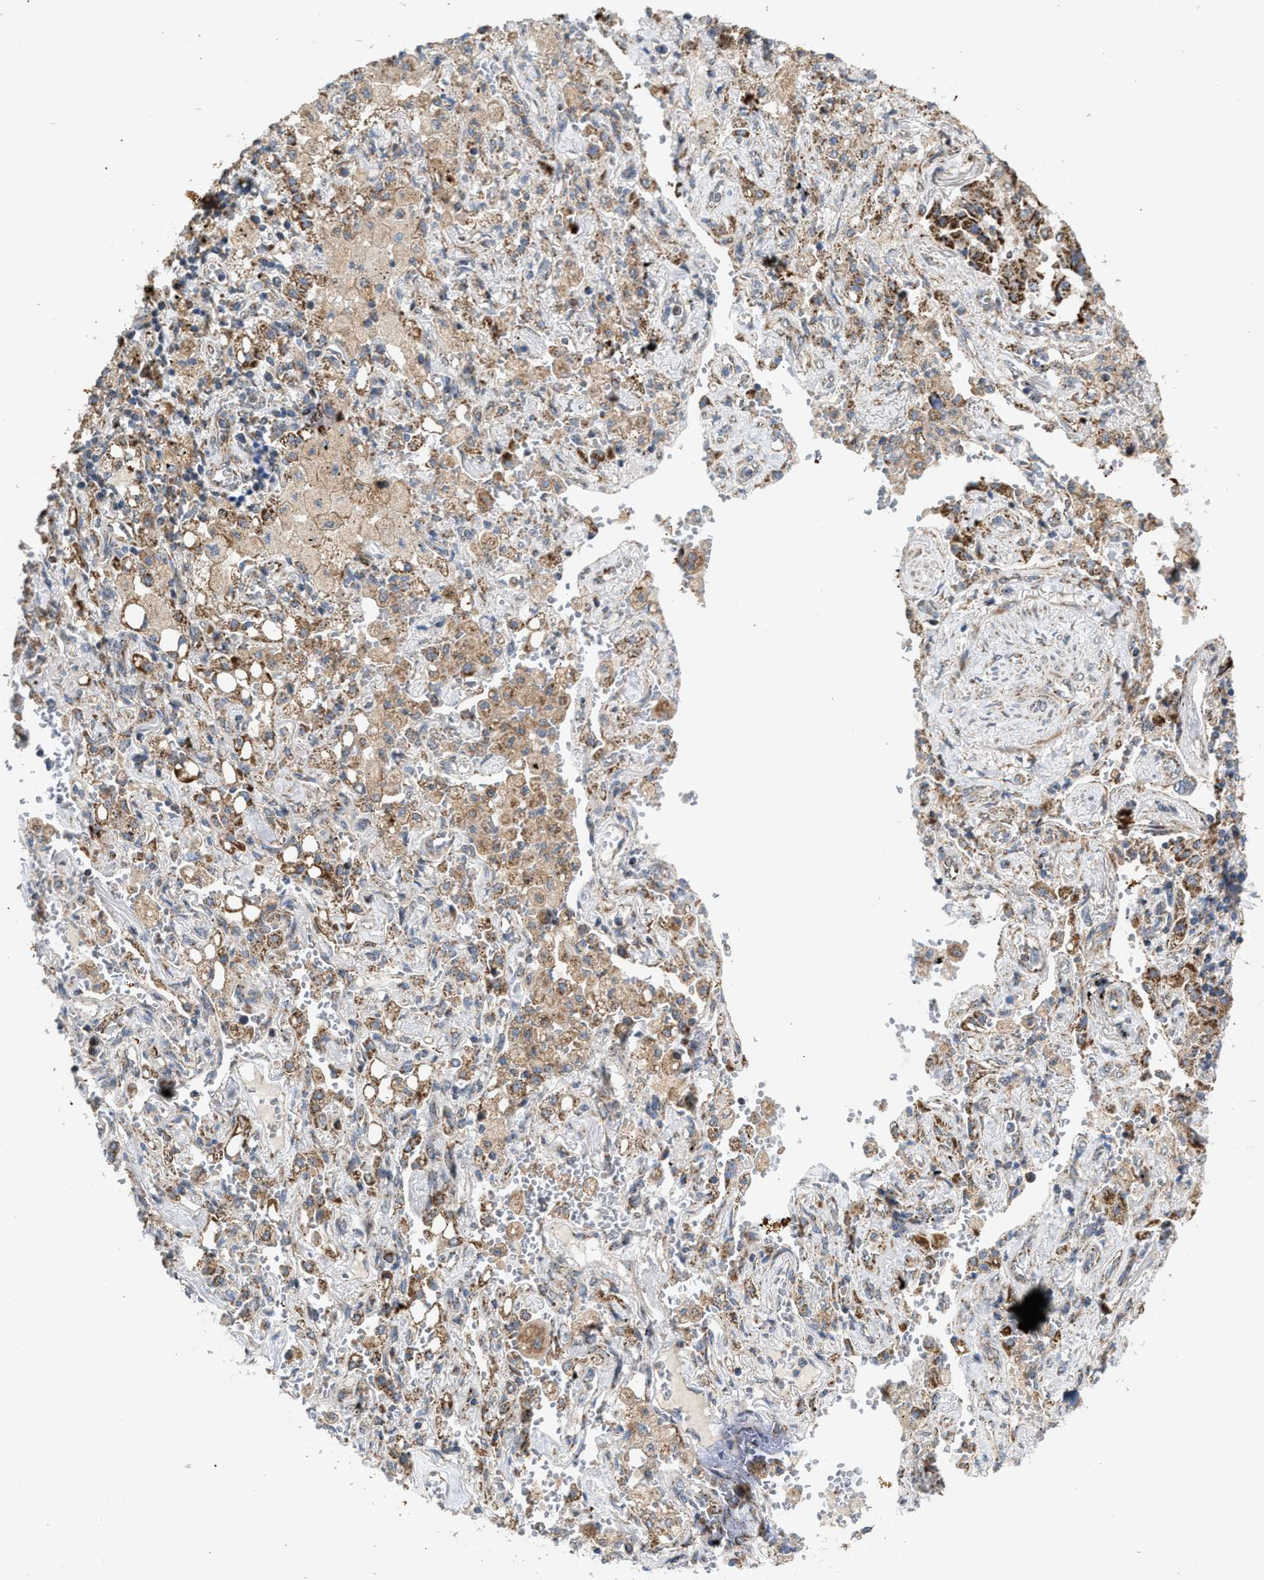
{"staining": {"intensity": "strong", "quantity": "25%-75%", "location": "cytoplasmic/membranous"}, "tissue": "lung cancer", "cell_type": "Tumor cells", "image_type": "cancer", "snomed": [{"axis": "morphology", "description": "Adenocarcinoma, NOS"}, {"axis": "topography", "description": "Lung"}], "caption": "High-power microscopy captured an IHC image of lung cancer, revealing strong cytoplasmic/membranous positivity in about 25%-75% of tumor cells. Ihc stains the protein in brown and the nuclei are stained blue.", "gene": "TACO1", "patient": {"sex": "female", "age": 65}}